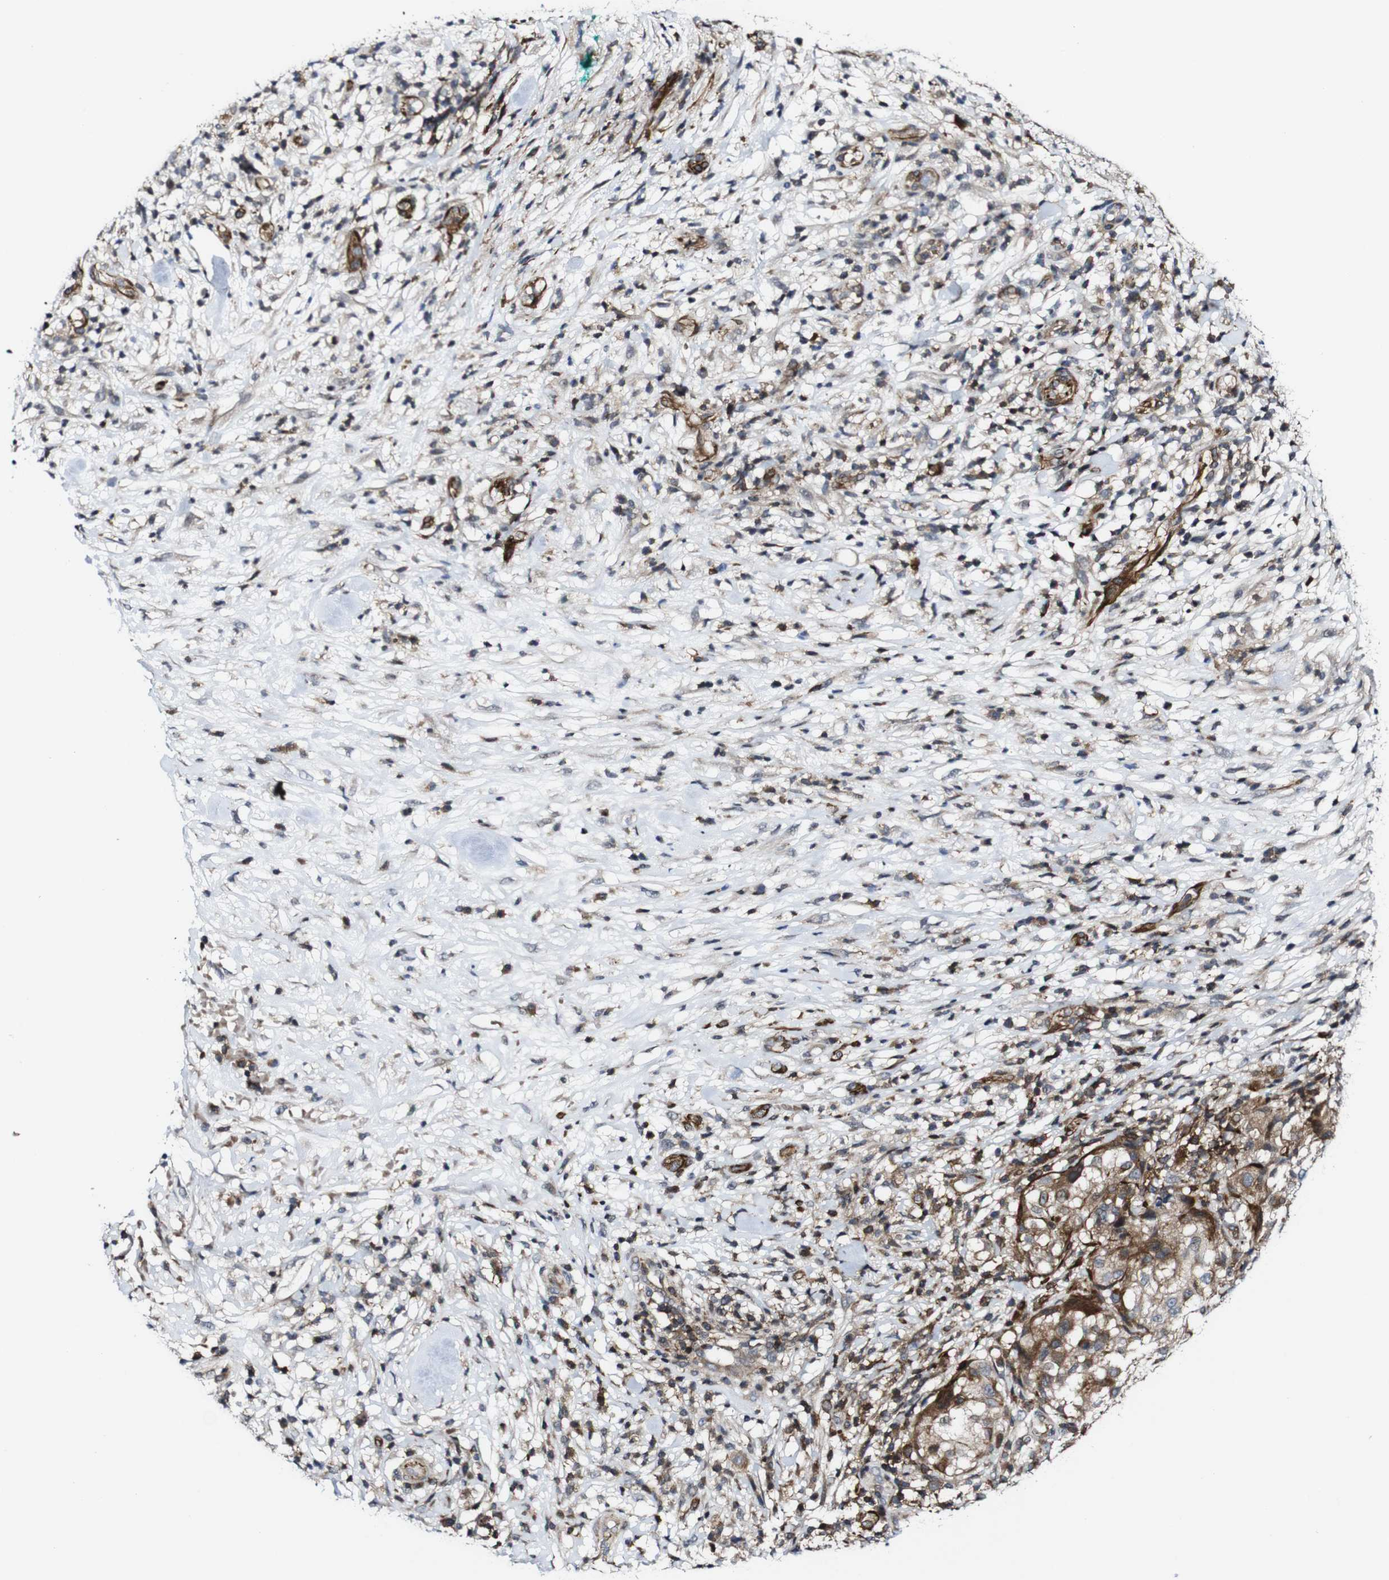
{"staining": {"intensity": "weak", "quantity": ">75%", "location": "cytoplasmic/membranous"}, "tissue": "melanoma", "cell_type": "Tumor cells", "image_type": "cancer", "snomed": [{"axis": "morphology", "description": "Necrosis, NOS"}, {"axis": "morphology", "description": "Malignant melanoma, NOS"}, {"axis": "topography", "description": "Skin"}], "caption": "This micrograph shows IHC staining of melanoma, with low weak cytoplasmic/membranous expression in approximately >75% of tumor cells.", "gene": "JAK2", "patient": {"sex": "female", "age": 87}}